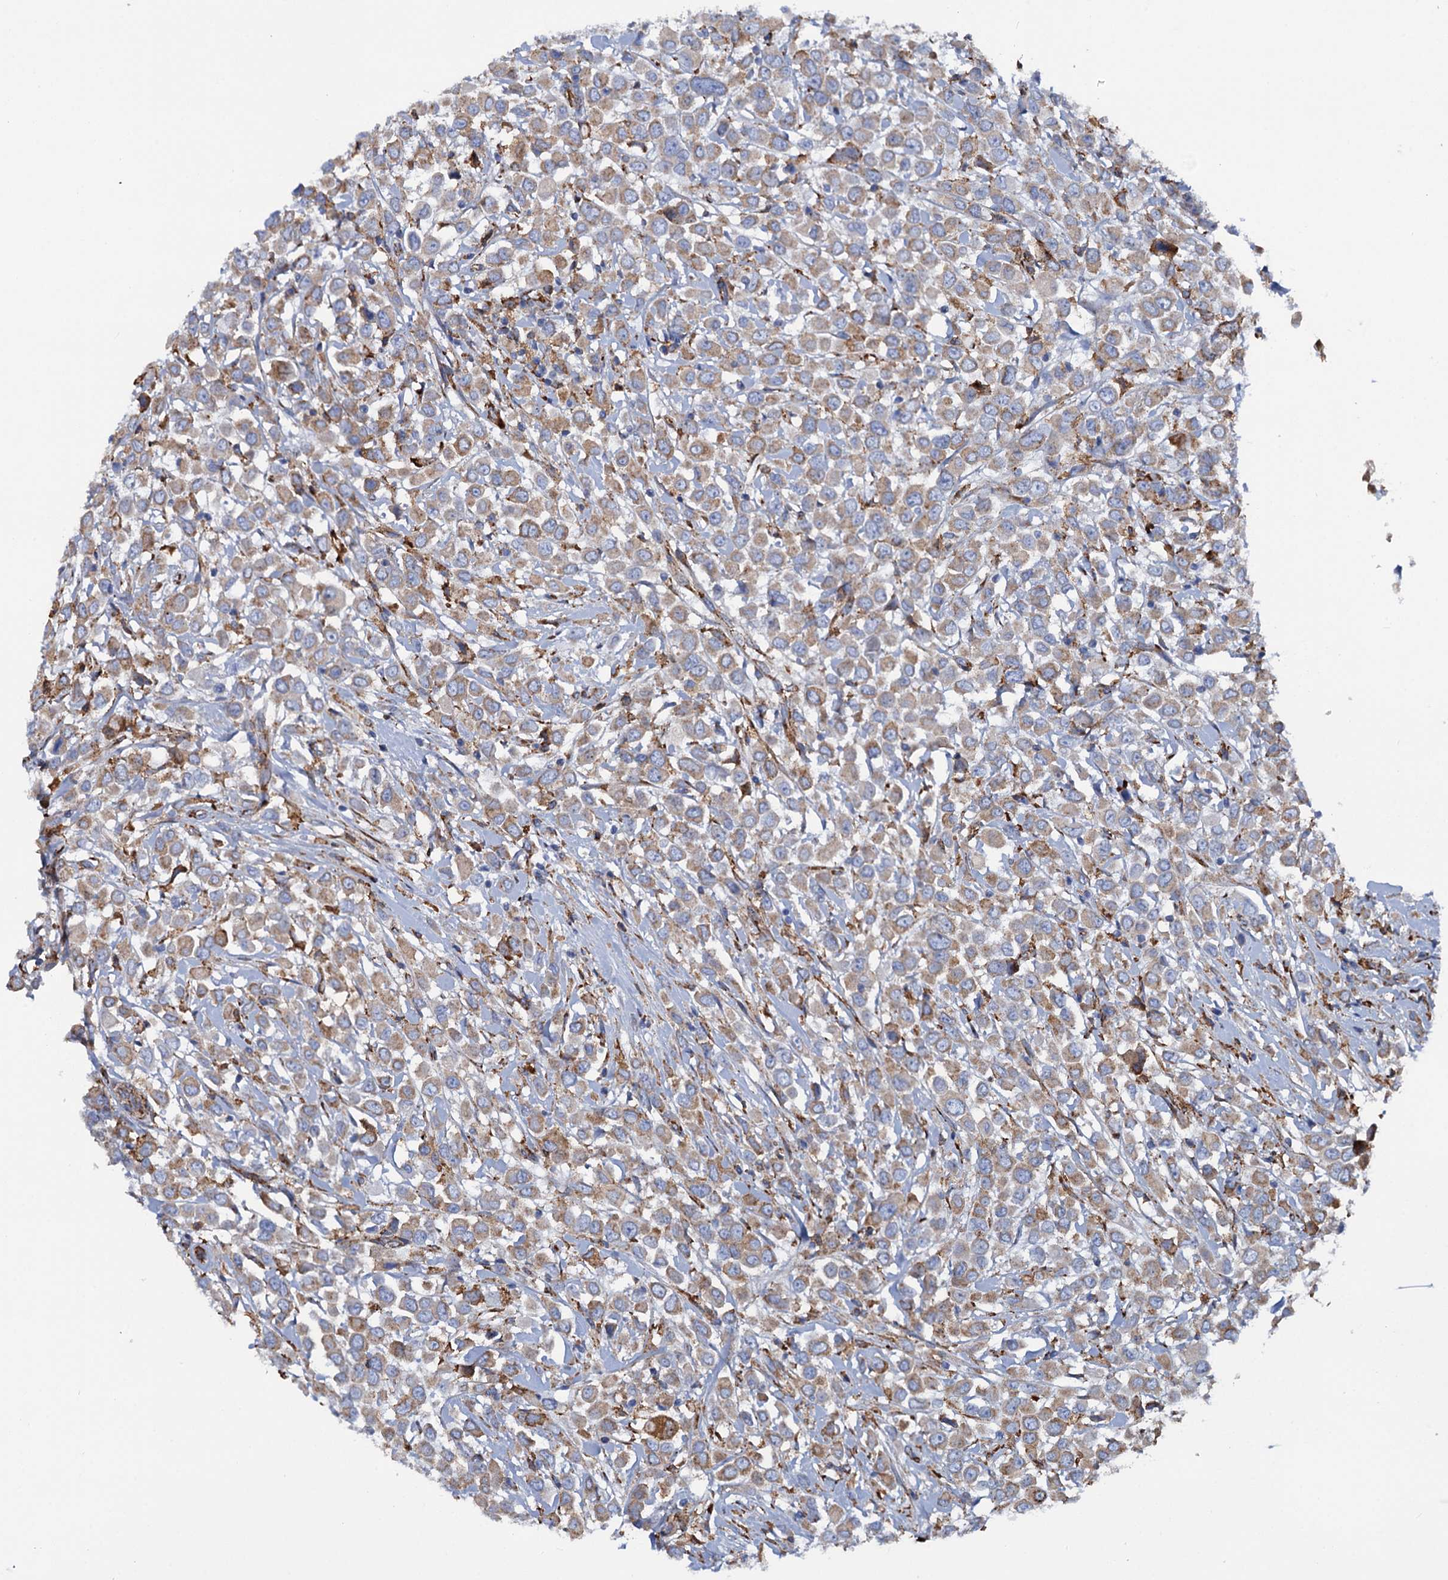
{"staining": {"intensity": "moderate", "quantity": ">75%", "location": "cytoplasmic/membranous"}, "tissue": "breast cancer", "cell_type": "Tumor cells", "image_type": "cancer", "snomed": [{"axis": "morphology", "description": "Duct carcinoma"}, {"axis": "topography", "description": "Breast"}], "caption": "Breast infiltrating ductal carcinoma stained with a protein marker reveals moderate staining in tumor cells.", "gene": "SHE", "patient": {"sex": "female", "age": 61}}